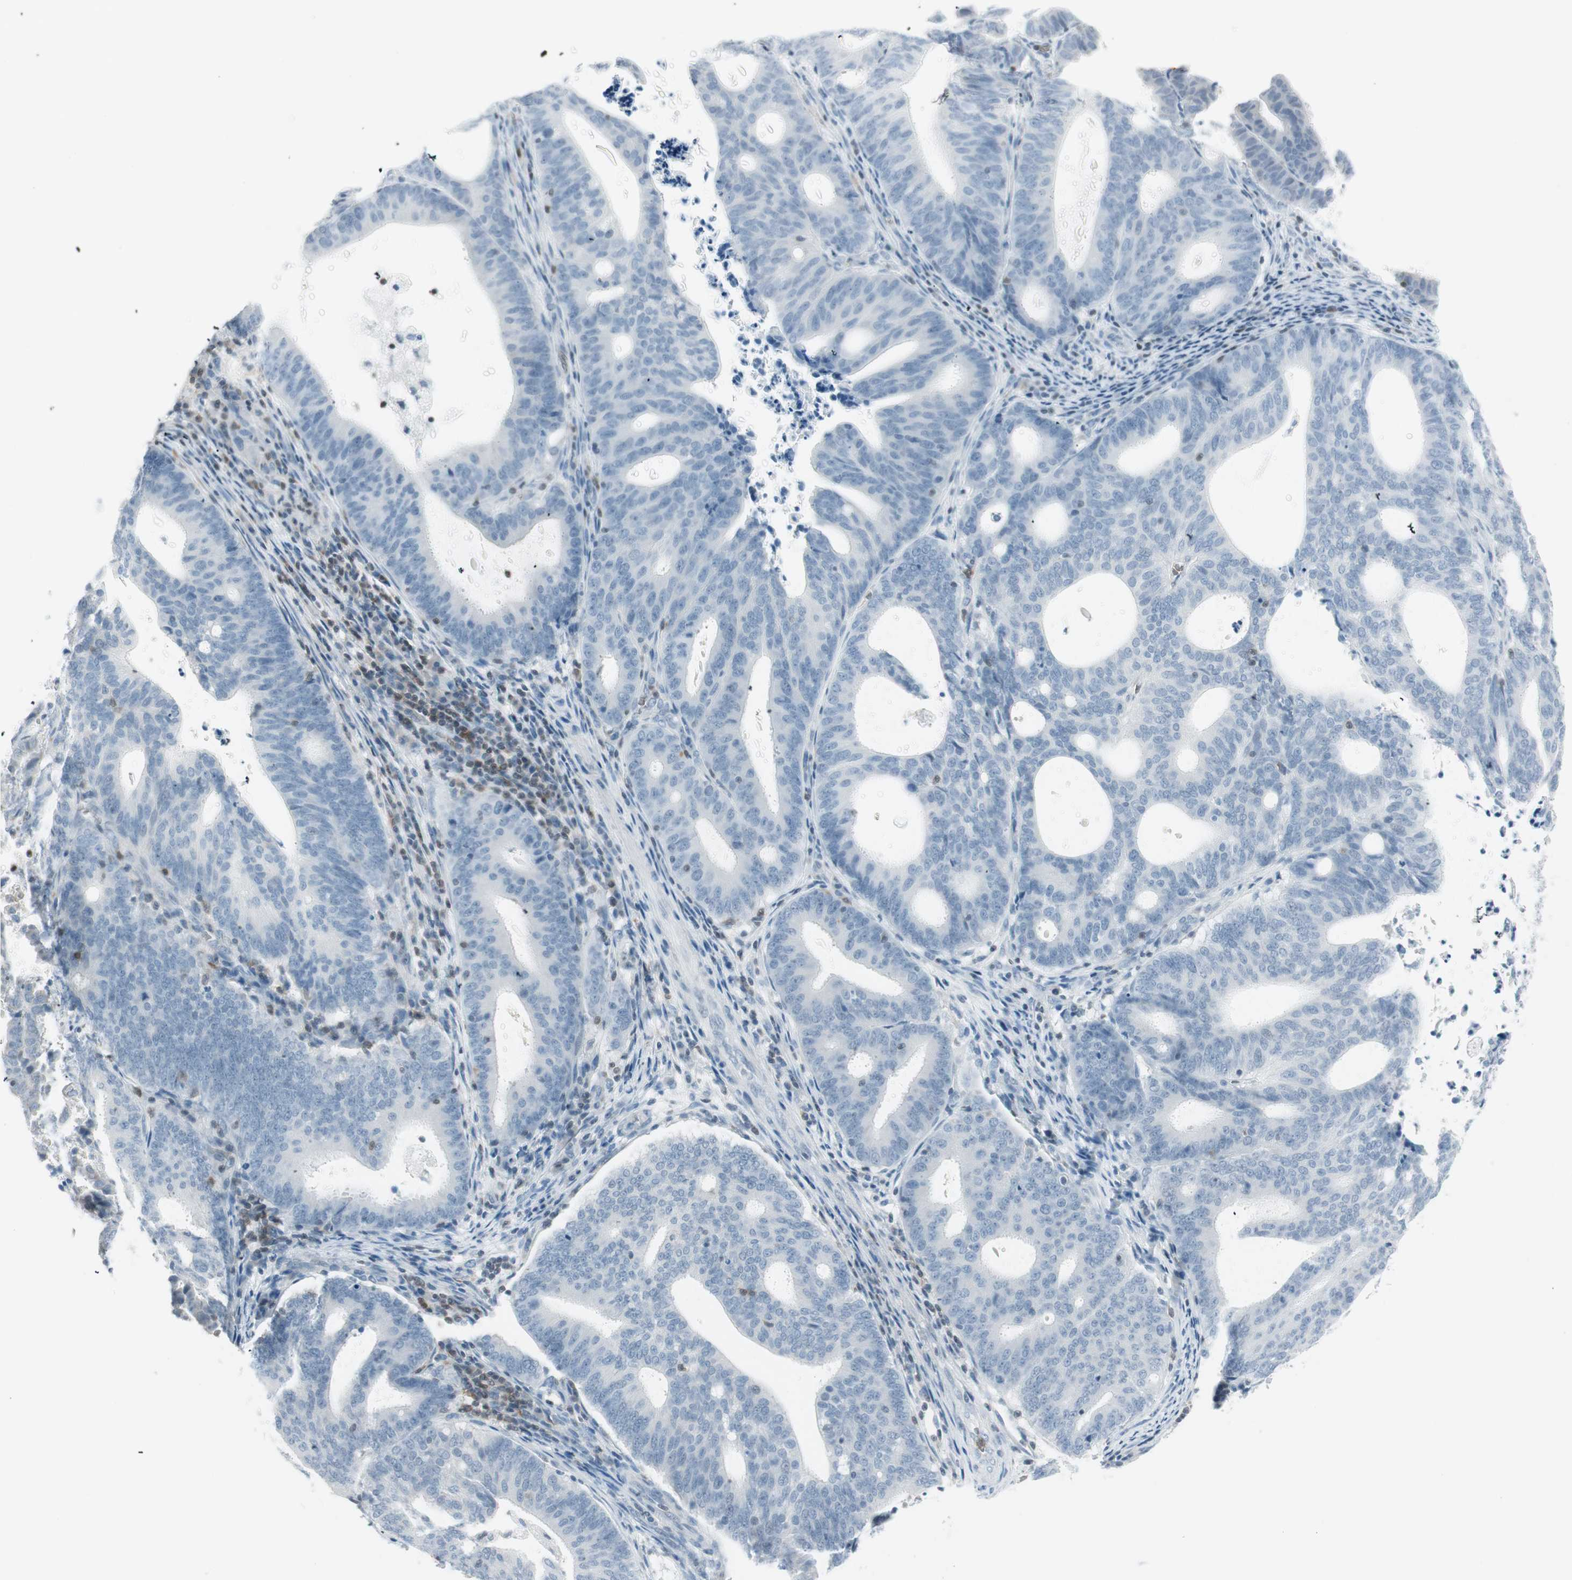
{"staining": {"intensity": "negative", "quantity": "none", "location": "none"}, "tissue": "endometrial cancer", "cell_type": "Tumor cells", "image_type": "cancer", "snomed": [{"axis": "morphology", "description": "Adenocarcinoma, NOS"}, {"axis": "topography", "description": "Uterus"}], "caption": "The image exhibits no significant positivity in tumor cells of adenocarcinoma (endometrial).", "gene": "MAP4K1", "patient": {"sex": "female", "age": 83}}